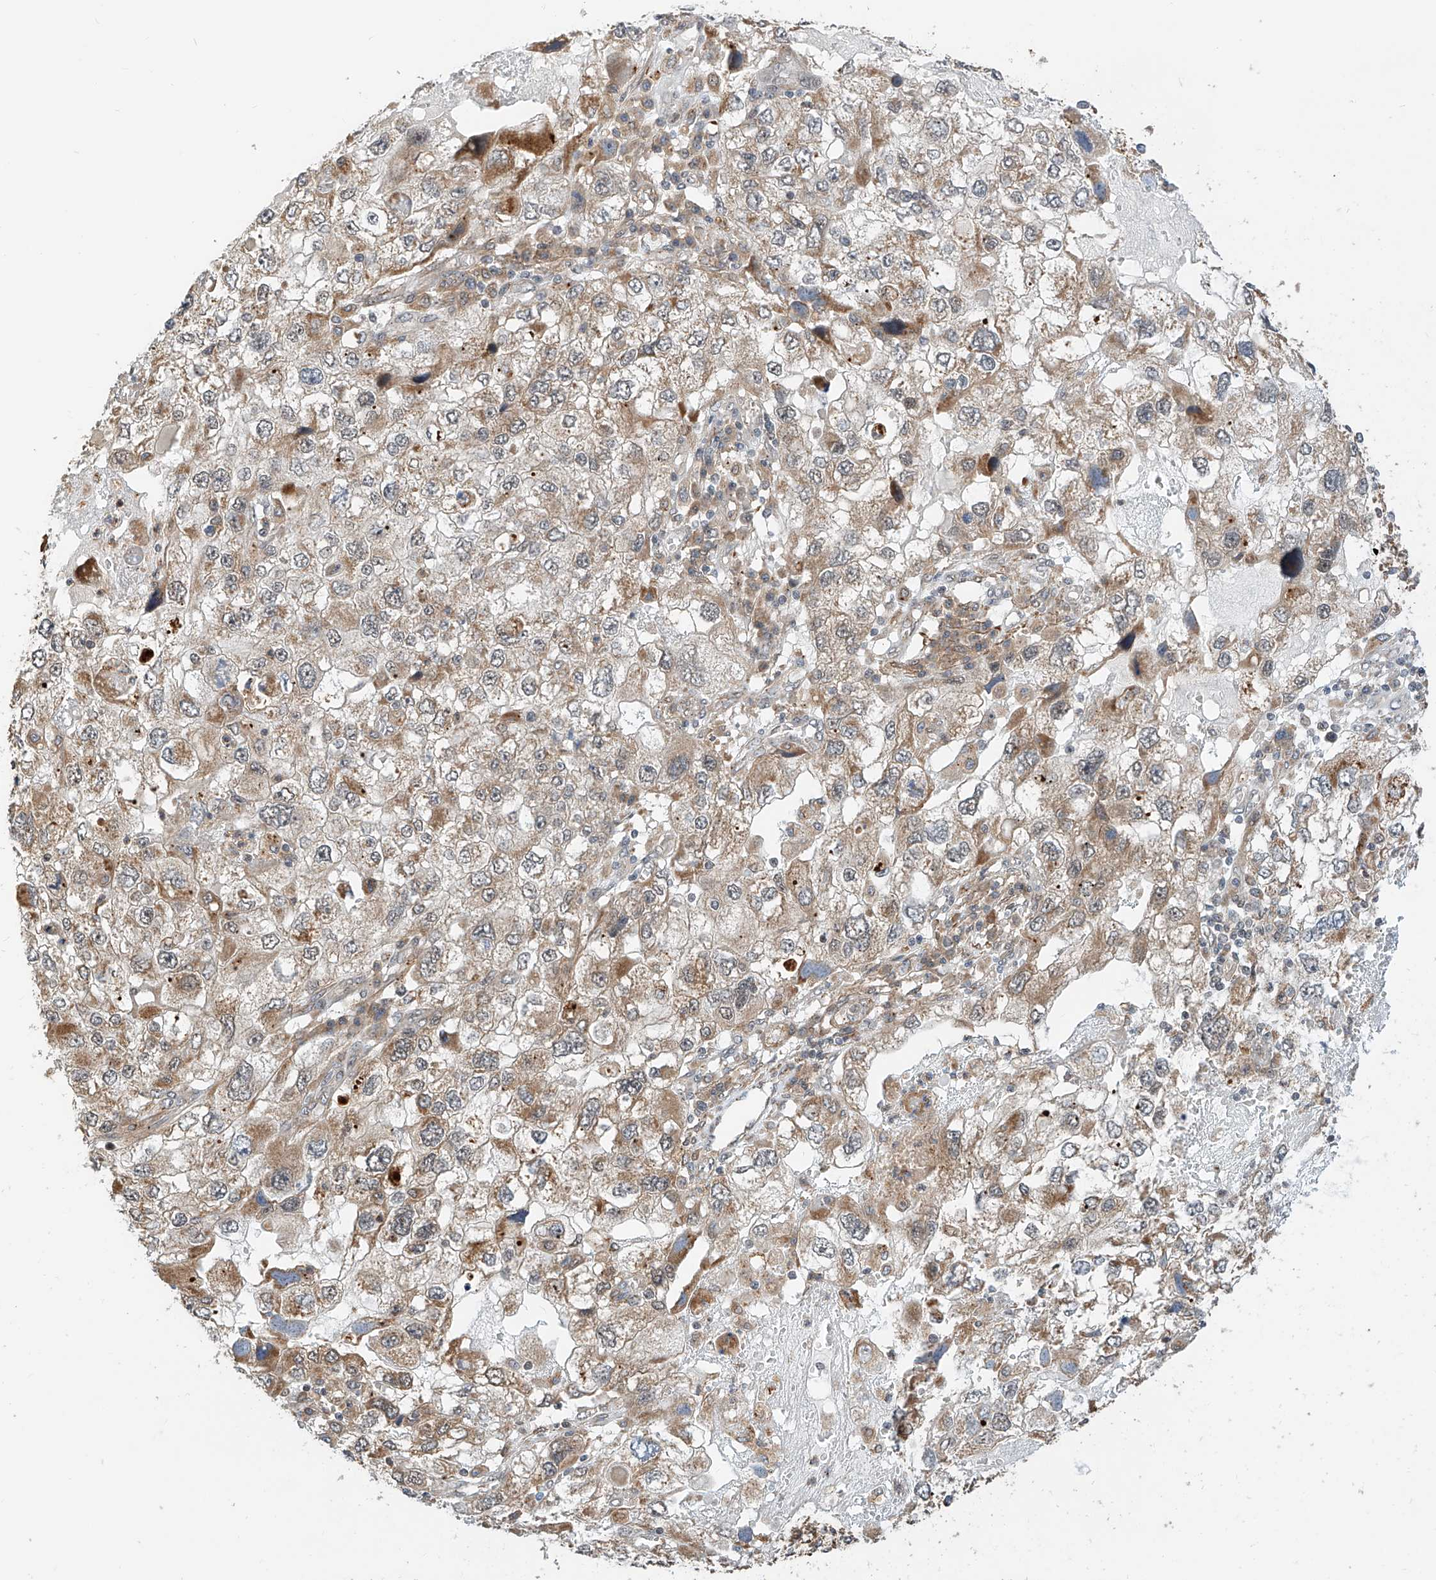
{"staining": {"intensity": "moderate", "quantity": "25%-75%", "location": "cytoplasmic/membranous"}, "tissue": "endometrial cancer", "cell_type": "Tumor cells", "image_type": "cancer", "snomed": [{"axis": "morphology", "description": "Adenocarcinoma, NOS"}, {"axis": "topography", "description": "Endometrium"}], "caption": "Moderate cytoplasmic/membranous protein positivity is identified in about 25%-75% of tumor cells in endometrial cancer. (Stains: DAB in brown, nuclei in blue, Microscopy: brightfield microscopy at high magnification).", "gene": "CPAMD8", "patient": {"sex": "female", "age": 49}}